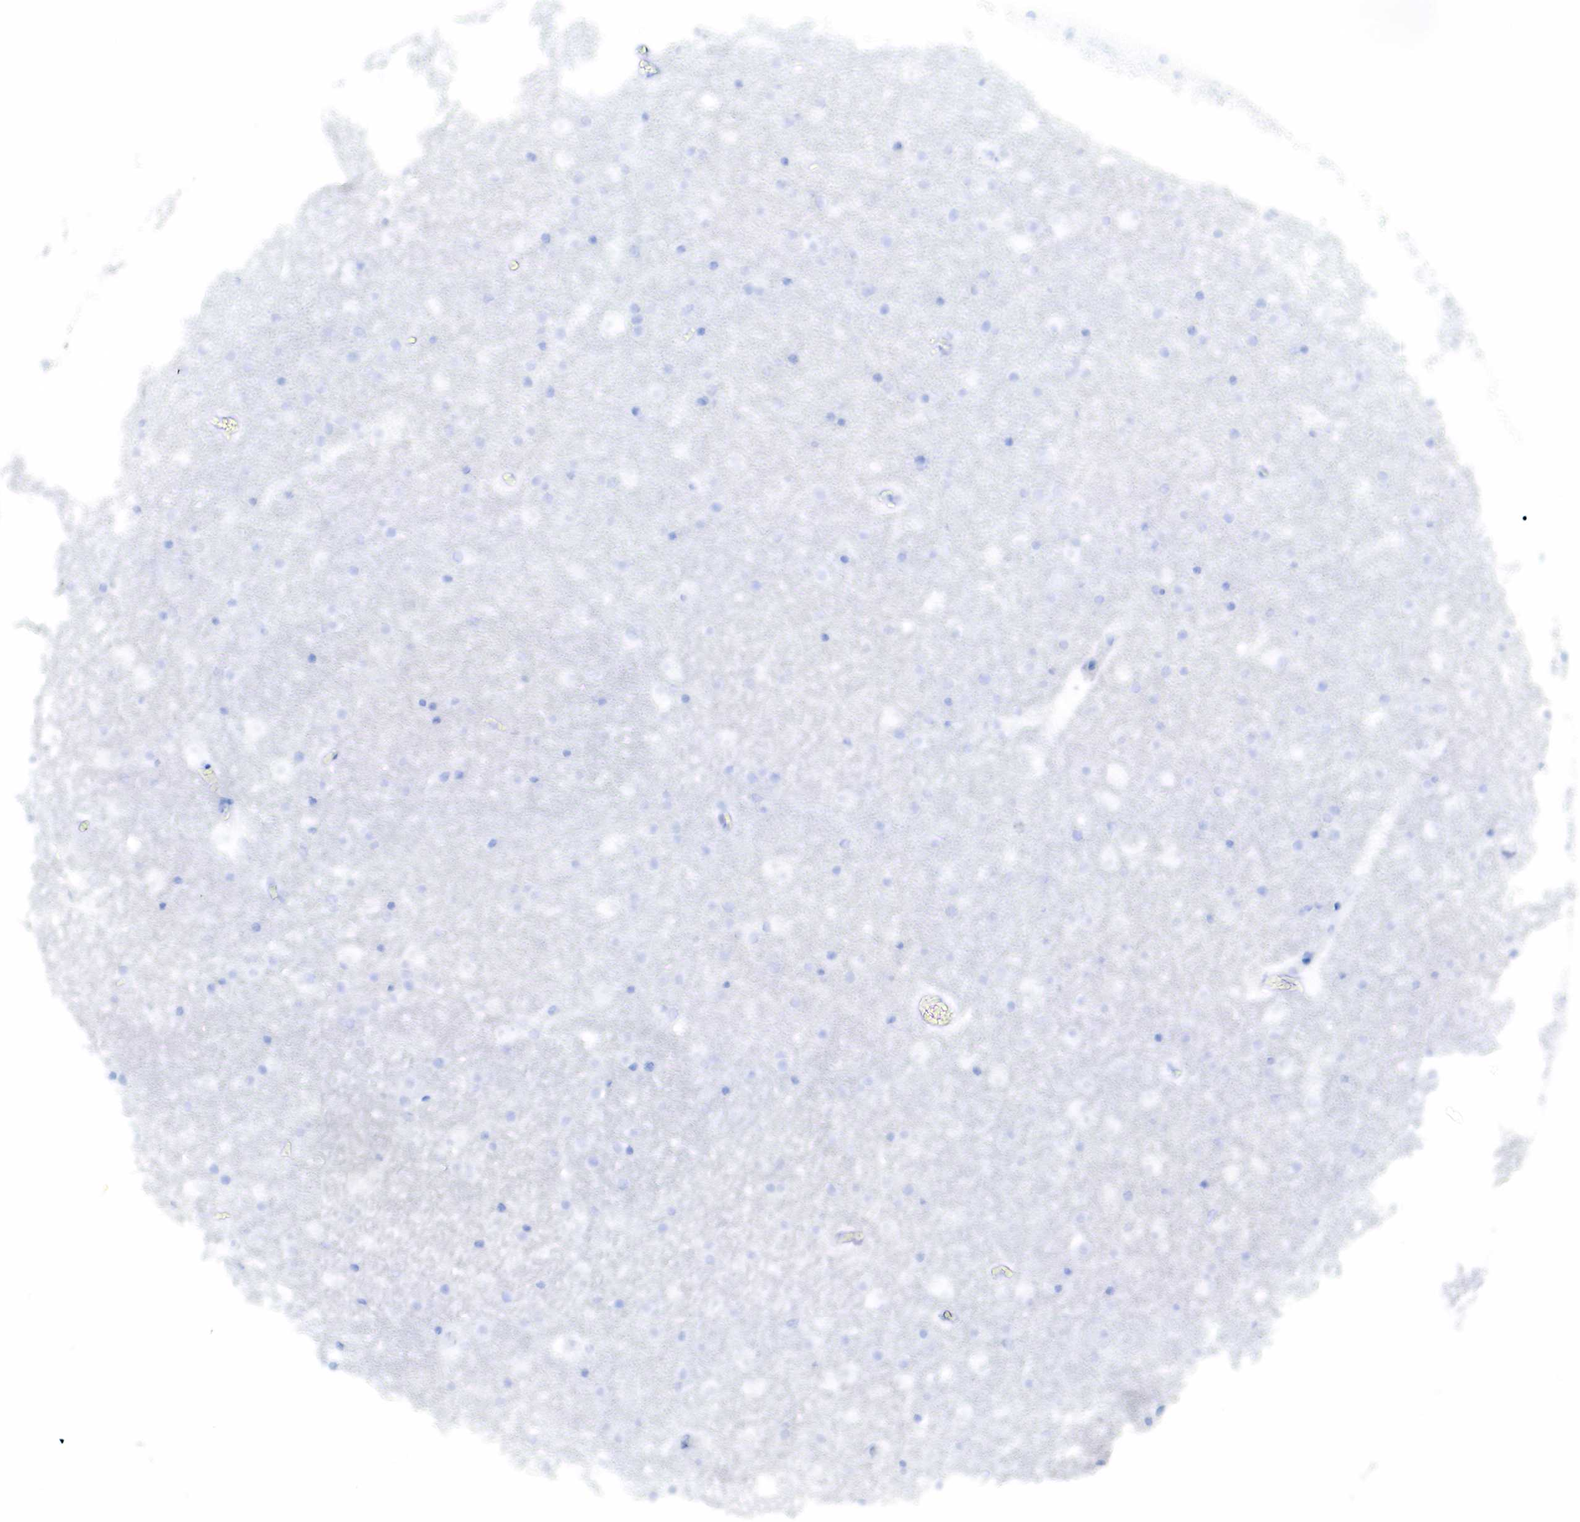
{"staining": {"intensity": "negative", "quantity": "none", "location": "none"}, "tissue": "caudate", "cell_type": "Glial cells", "image_type": "normal", "snomed": [{"axis": "morphology", "description": "Normal tissue, NOS"}, {"axis": "topography", "description": "Lateral ventricle wall"}], "caption": "Human caudate stained for a protein using IHC demonstrates no expression in glial cells.", "gene": "KRT19", "patient": {"sex": "male", "age": 45}}